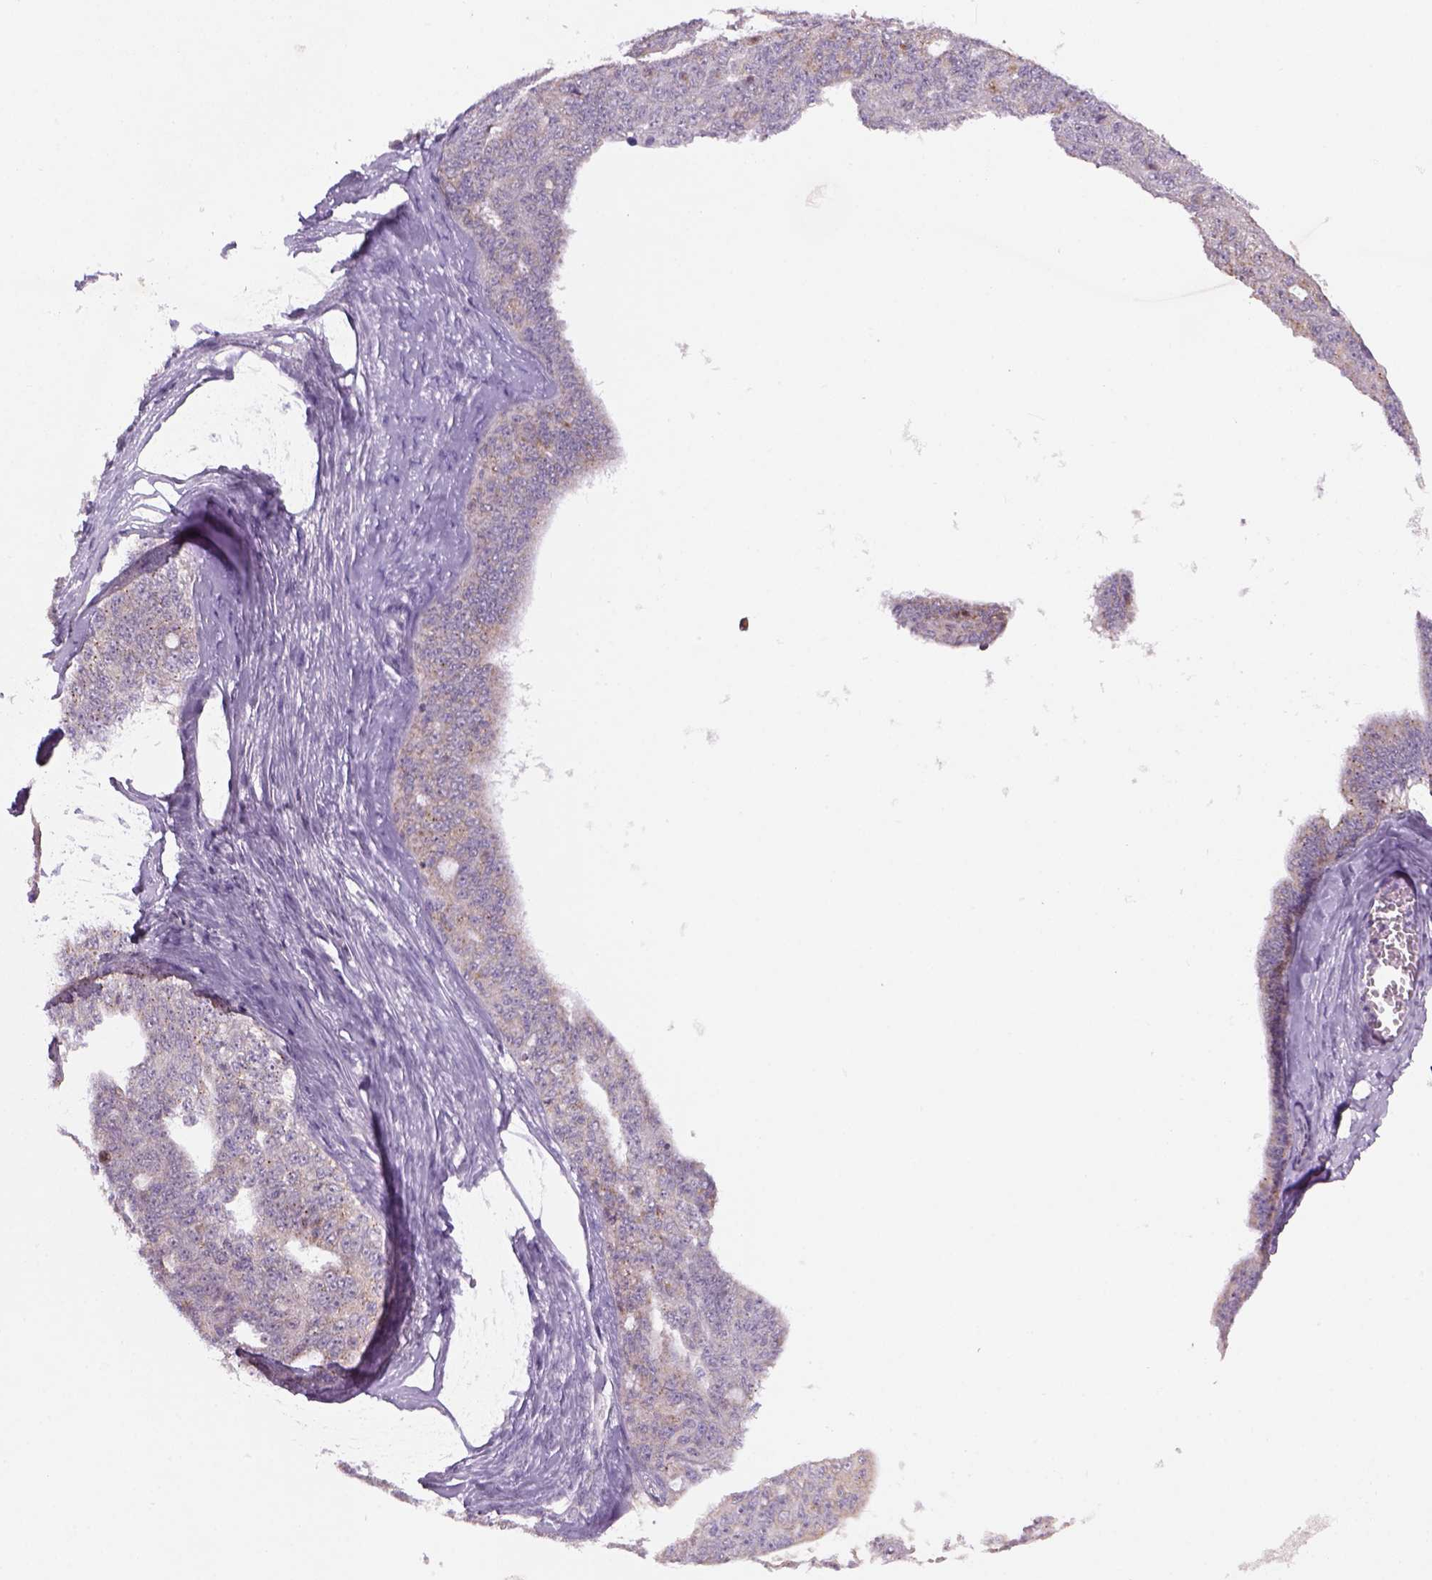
{"staining": {"intensity": "negative", "quantity": "none", "location": "none"}, "tissue": "ovarian cancer", "cell_type": "Tumor cells", "image_type": "cancer", "snomed": [{"axis": "morphology", "description": "Cystadenocarcinoma, serous, NOS"}, {"axis": "topography", "description": "Ovary"}], "caption": "A high-resolution photomicrograph shows IHC staining of serous cystadenocarcinoma (ovarian), which demonstrates no significant expression in tumor cells. Nuclei are stained in blue.", "gene": "ADGRV1", "patient": {"sex": "female", "age": 71}}